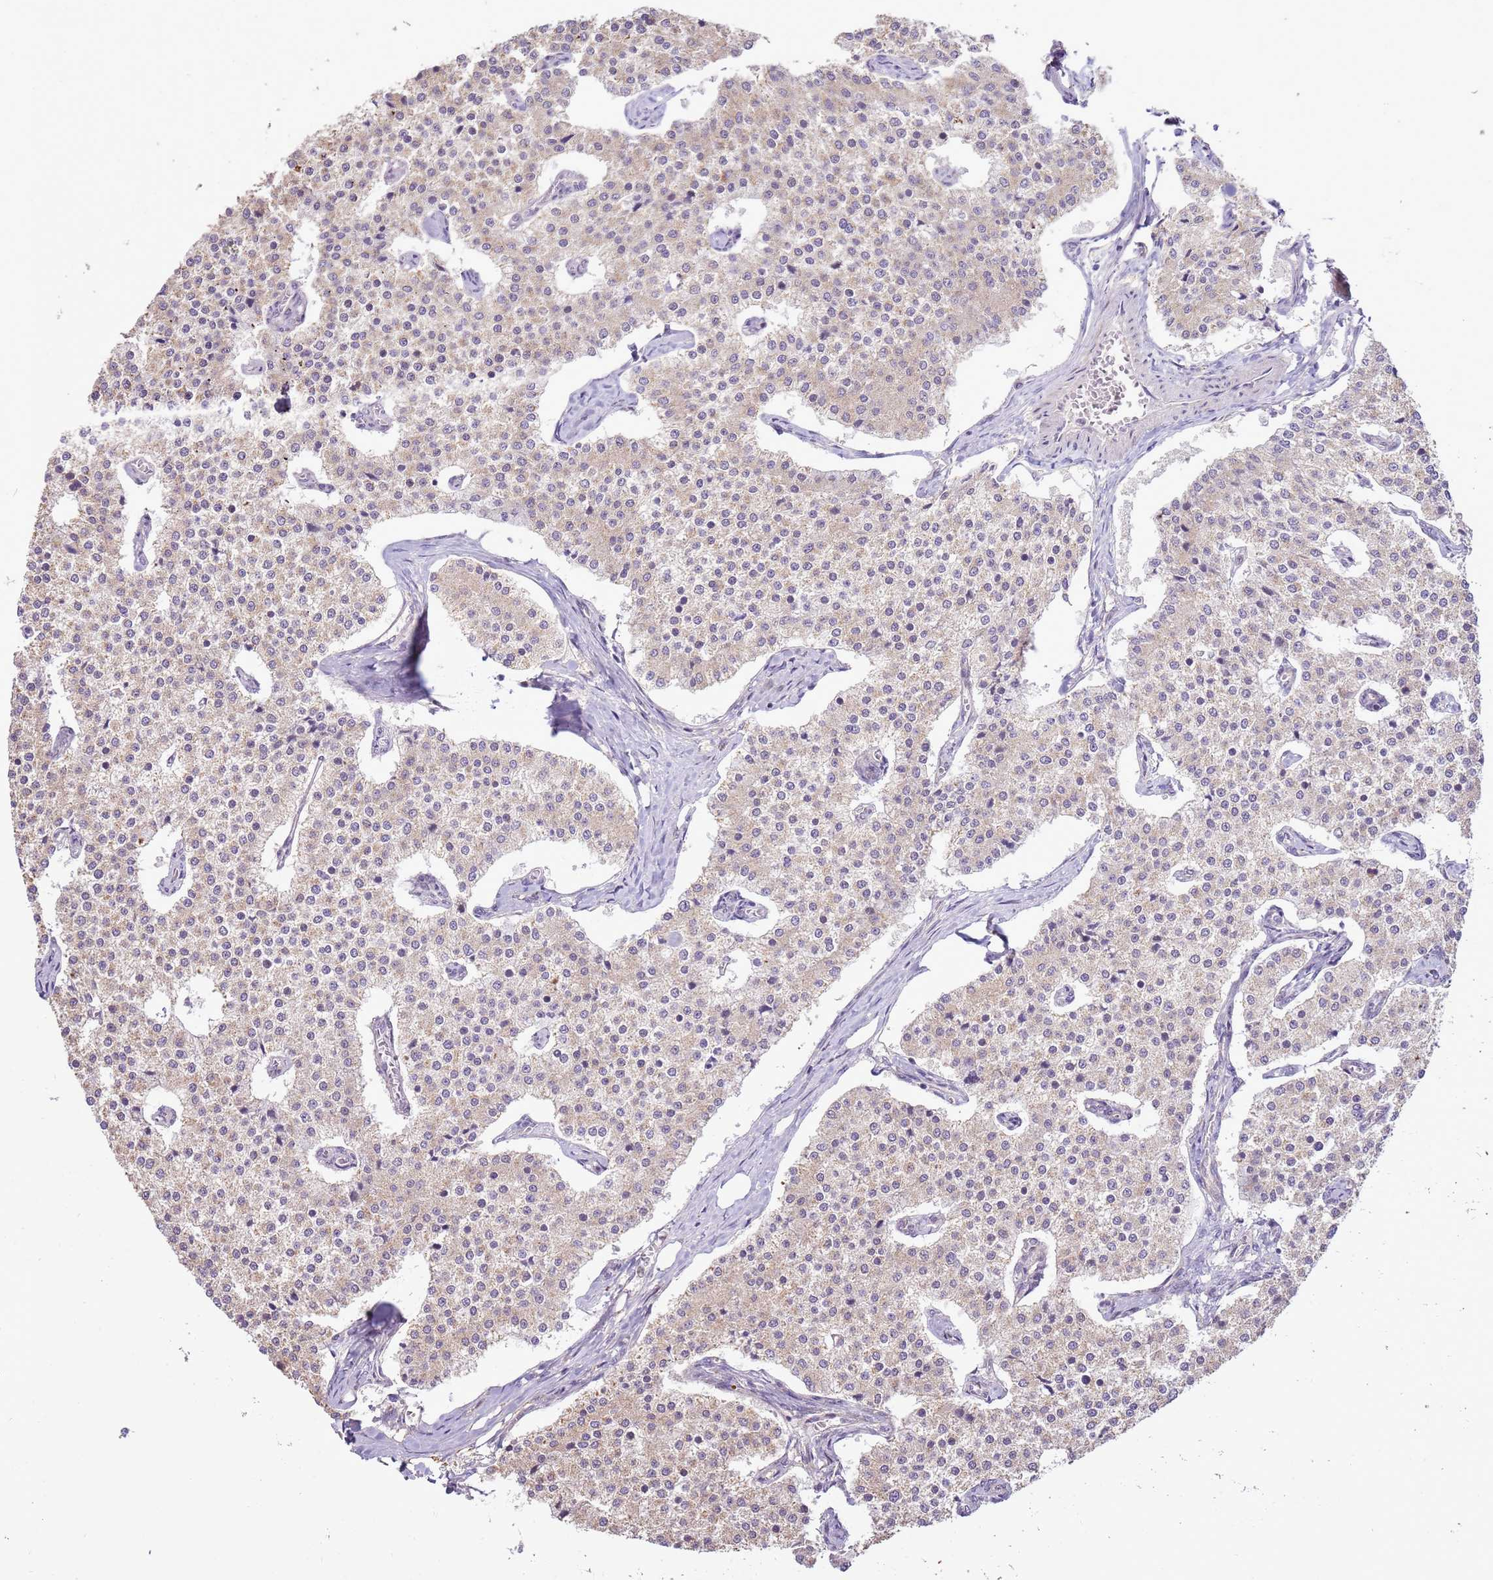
{"staining": {"intensity": "weak", "quantity": "<25%", "location": "cytoplasmic/membranous"}, "tissue": "carcinoid", "cell_type": "Tumor cells", "image_type": "cancer", "snomed": [{"axis": "morphology", "description": "Carcinoid, malignant, NOS"}, {"axis": "topography", "description": "Colon"}], "caption": "This is a histopathology image of IHC staining of carcinoid (malignant), which shows no positivity in tumor cells.", "gene": "SCARA3", "patient": {"sex": "female", "age": 52}}